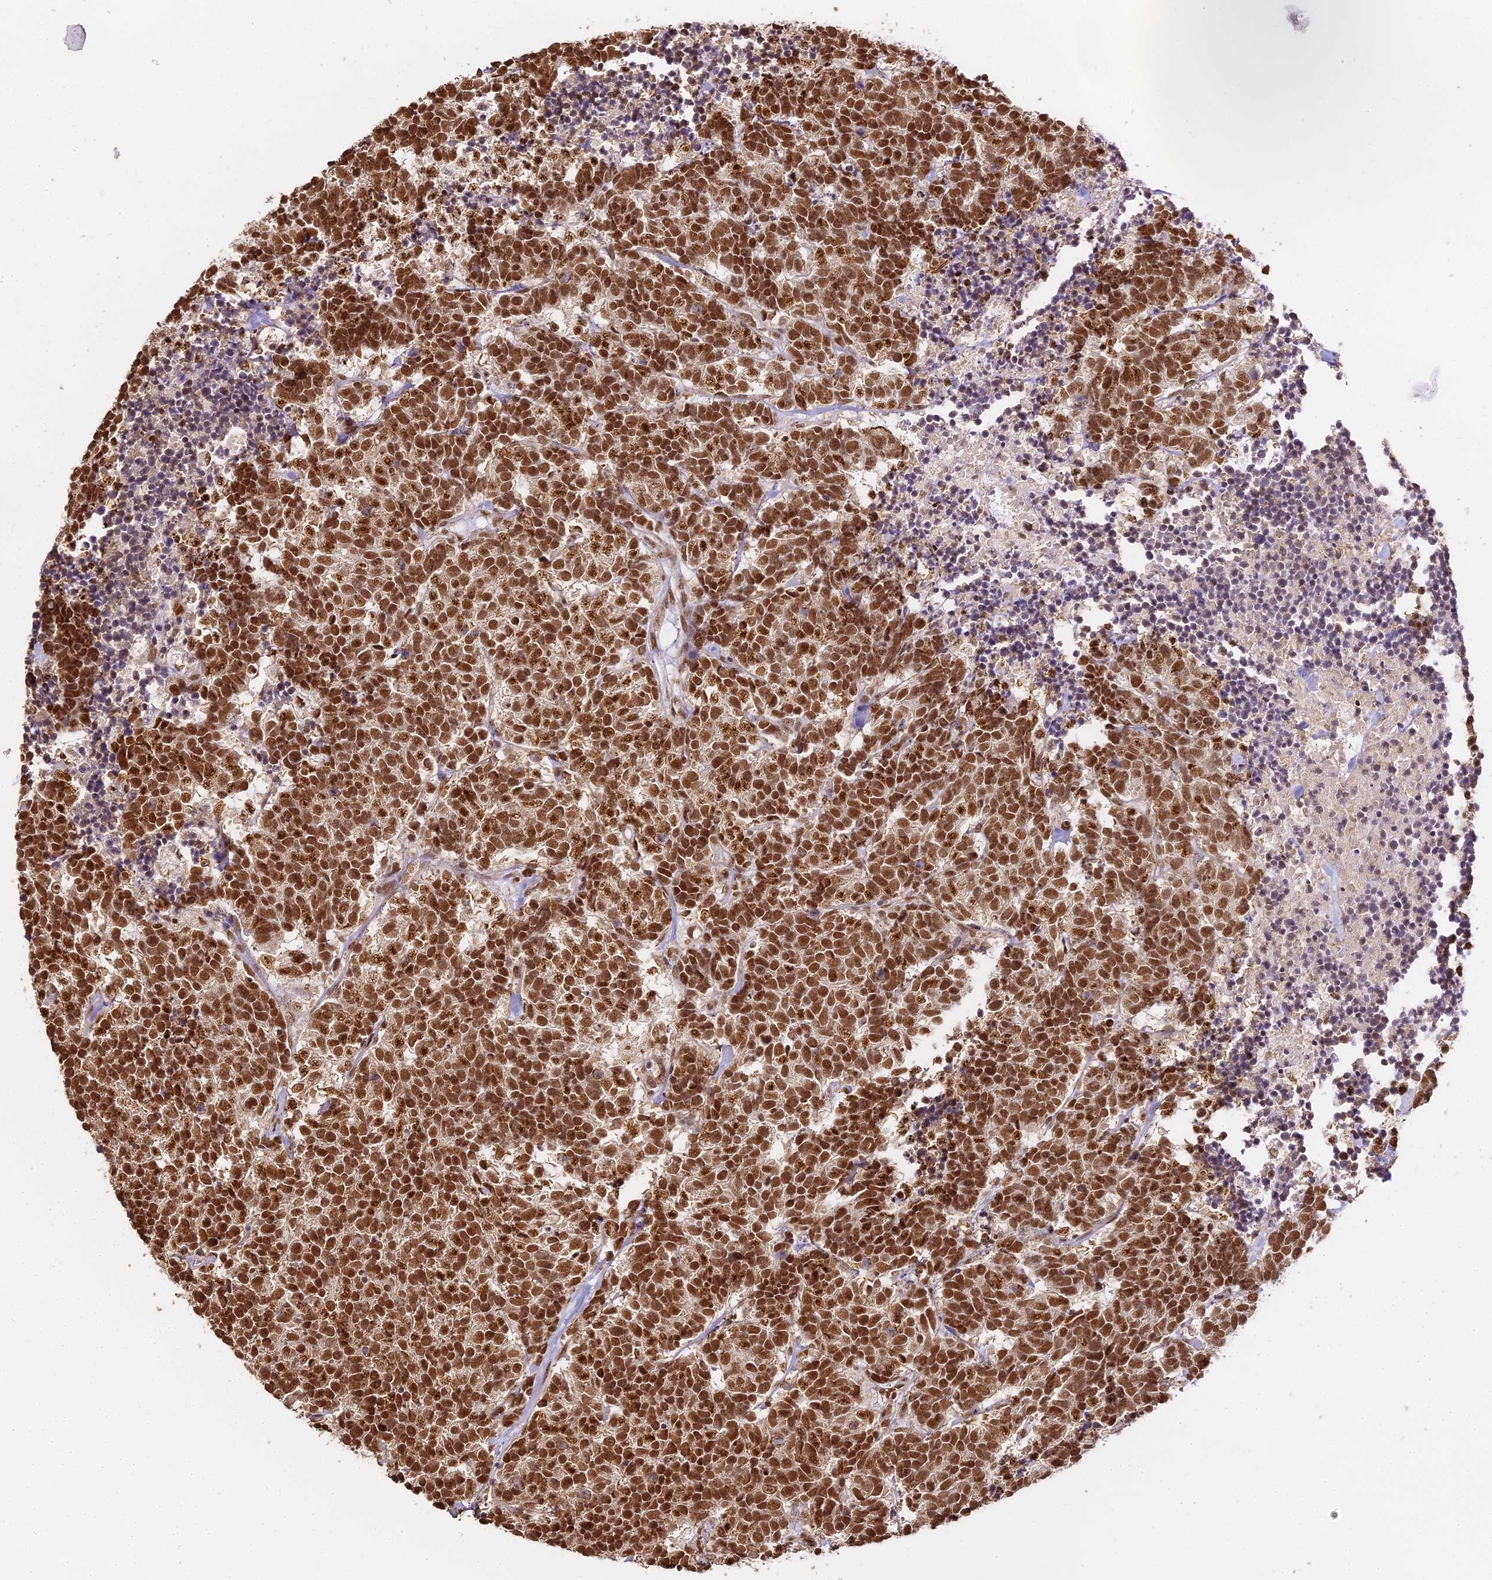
{"staining": {"intensity": "strong", "quantity": ">75%", "location": "nuclear"}, "tissue": "carcinoid", "cell_type": "Tumor cells", "image_type": "cancer", "snomed": [{"axis": "morphology", "description": "Carcinoma, NOS"}, {"axis": "morphology", "description": "Carcinoid, malignant, NOS"}, {"axis": "topography", "description": "Urinary bladder"}], "caption": "A high-resolution image shows immunohistochemistry (IHC) staining of carcinoid, which shows strong nuclear expression in approximately >75% of tumor cells.", "gene": "HNRNPA1", "patient": {"sex": "male", "age": 57}}